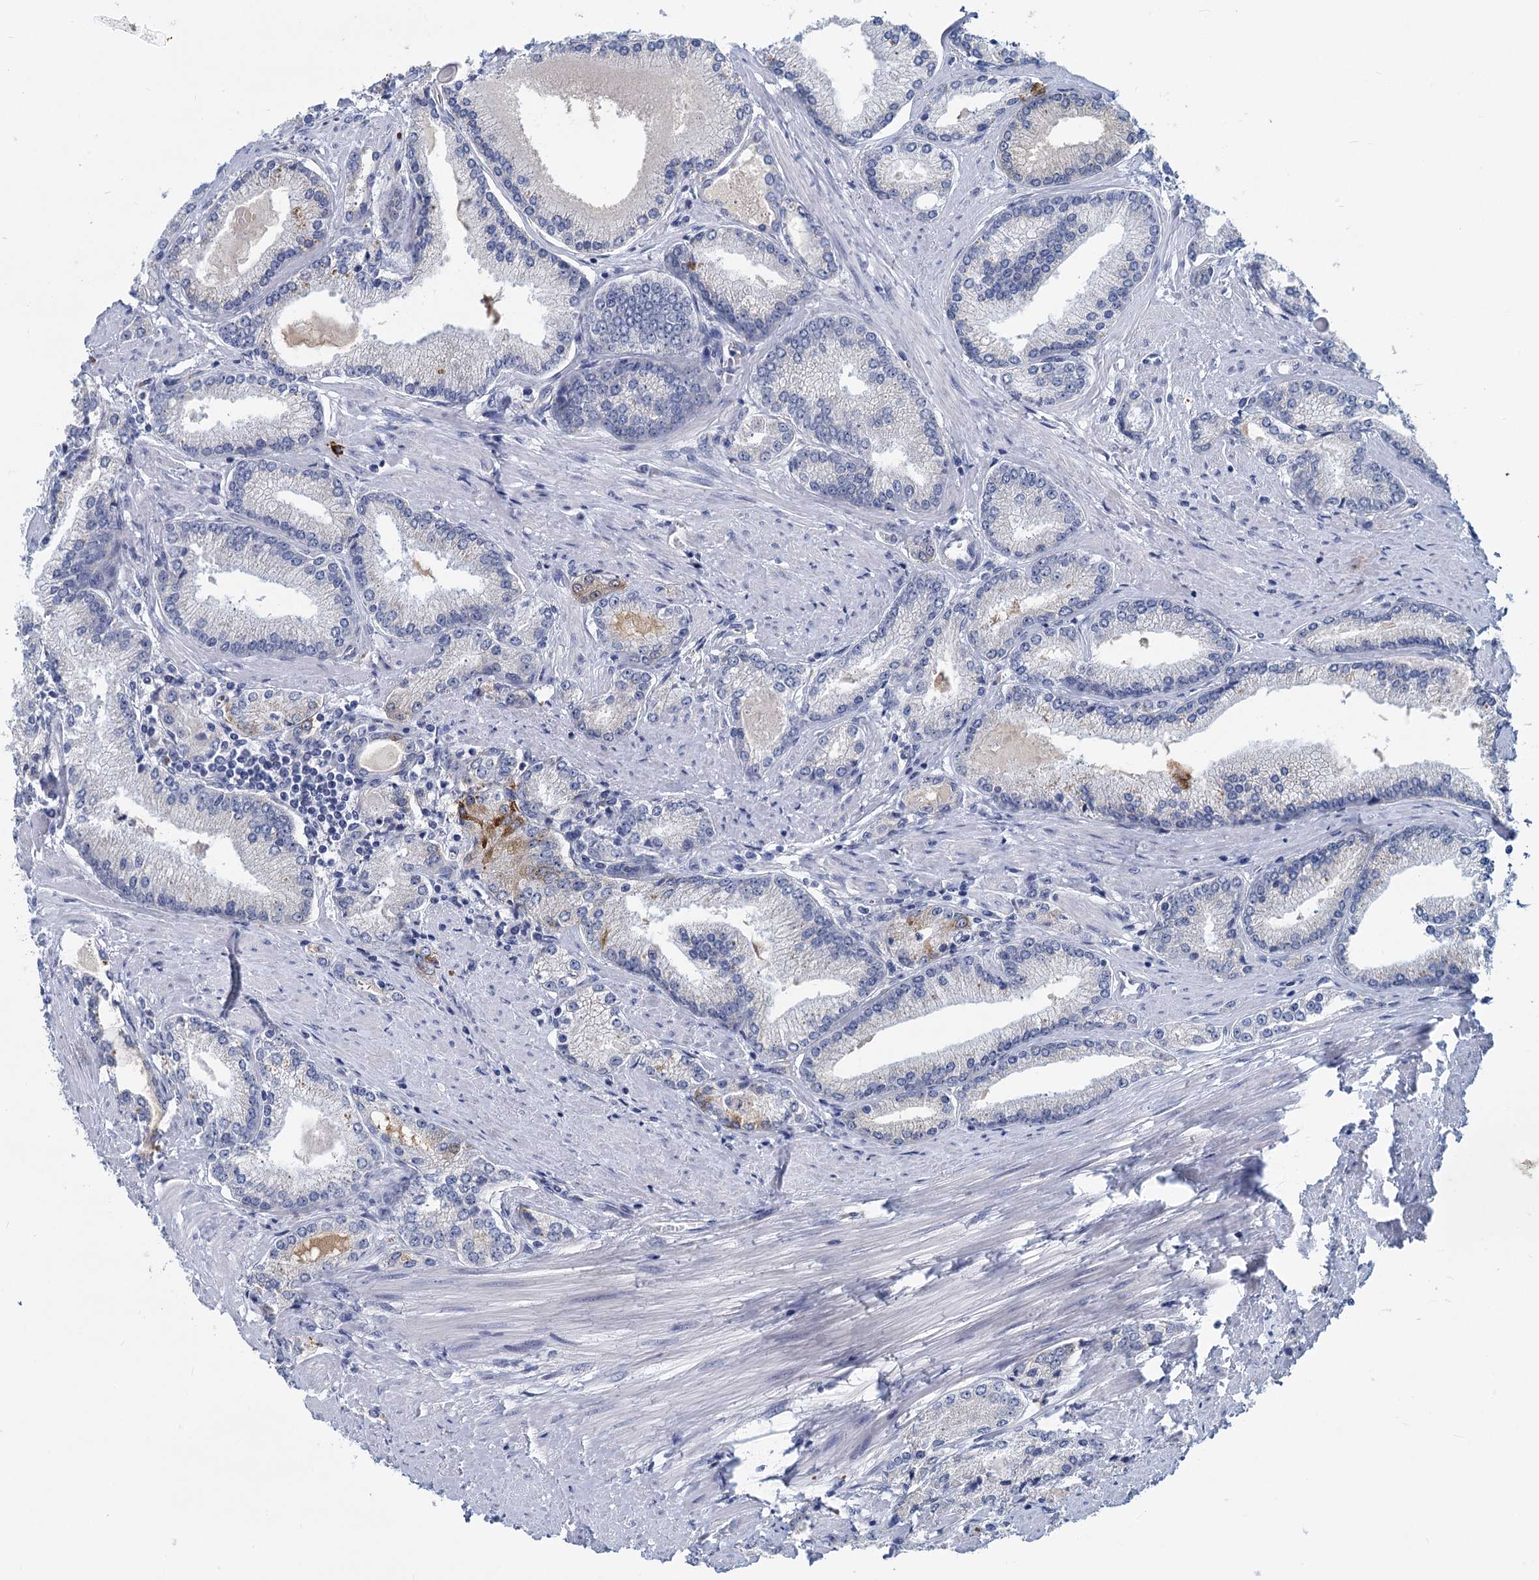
{"staining": {"intensity": "negative", "quantity": "none", "location": "none"}, "tissue": "prostate cancer", "cell_type": "Tumor cells", "image_type": "cancer", "snomed": [{"axis": "morphology", "description": "Adenocarcinoma, High grade"}, {"axis": "topography", "description": "Prostate"}], "caption": "This micrograph is of prostate cancer stained with IHC to label a protein in brown with the nuclei are counter-stained blue. There is no positivity in tumor cells.", "gene": "INSC", "patient": {"sex": "male", "age": 66}}